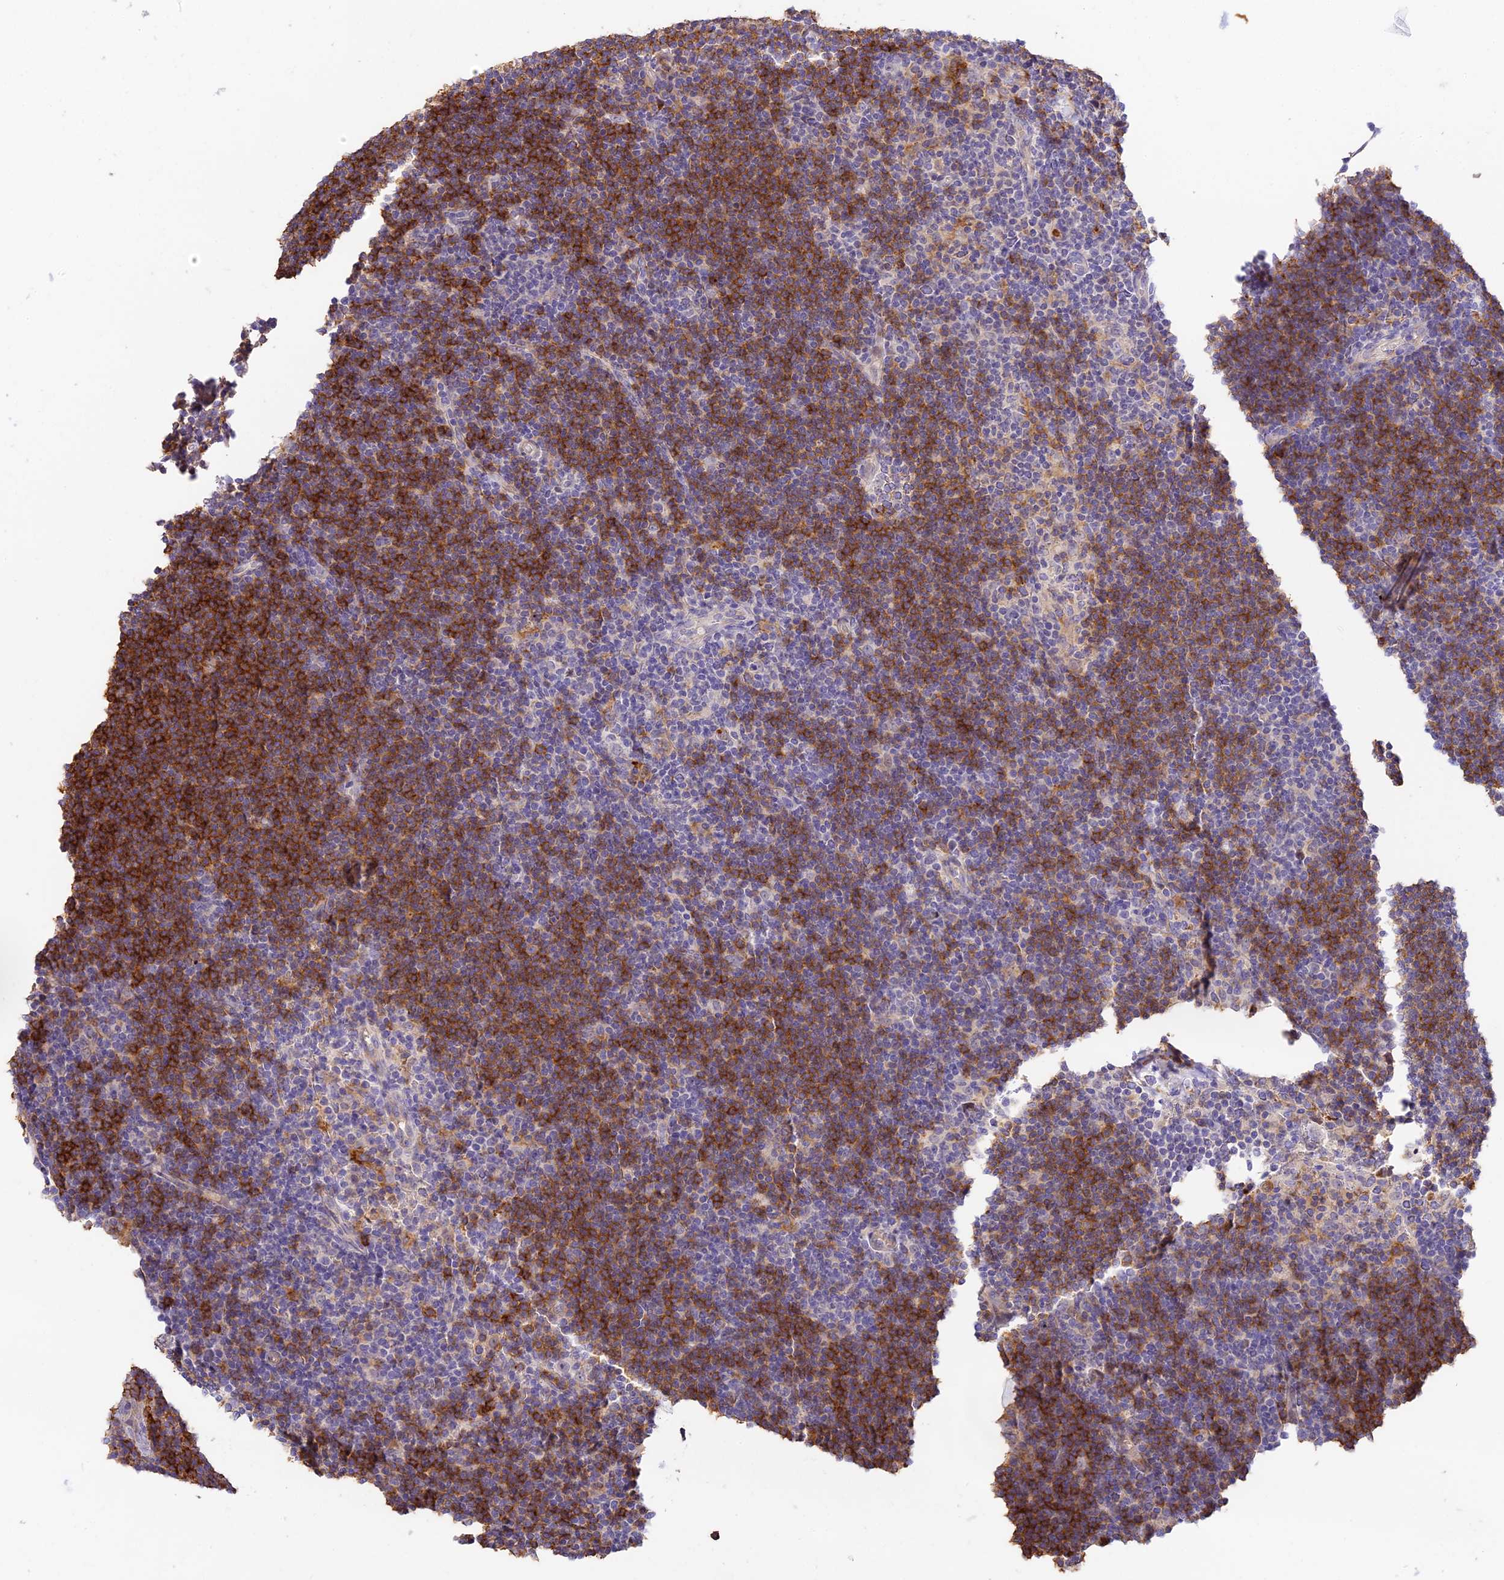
{"staining": {"intensity": "negative", "quantity": "none", "location": "none"}, "tissue": "lymphoma", "cell_type": "Tumor cells", "image_type": "cancer", "snomed": [{"axis": "morphology", "description": "Hodgkin's disease, NOS"}, {"axis": "topography", "description": "Lymph node"}], "caption": "DAB (3,3'-diaminobenzidine) immunohistochemical staining of human Hodgkin's disease displays no significant staining in tumor cells.", "gene": "NOD2", "patient": {"sex": "female", "age": 57}}